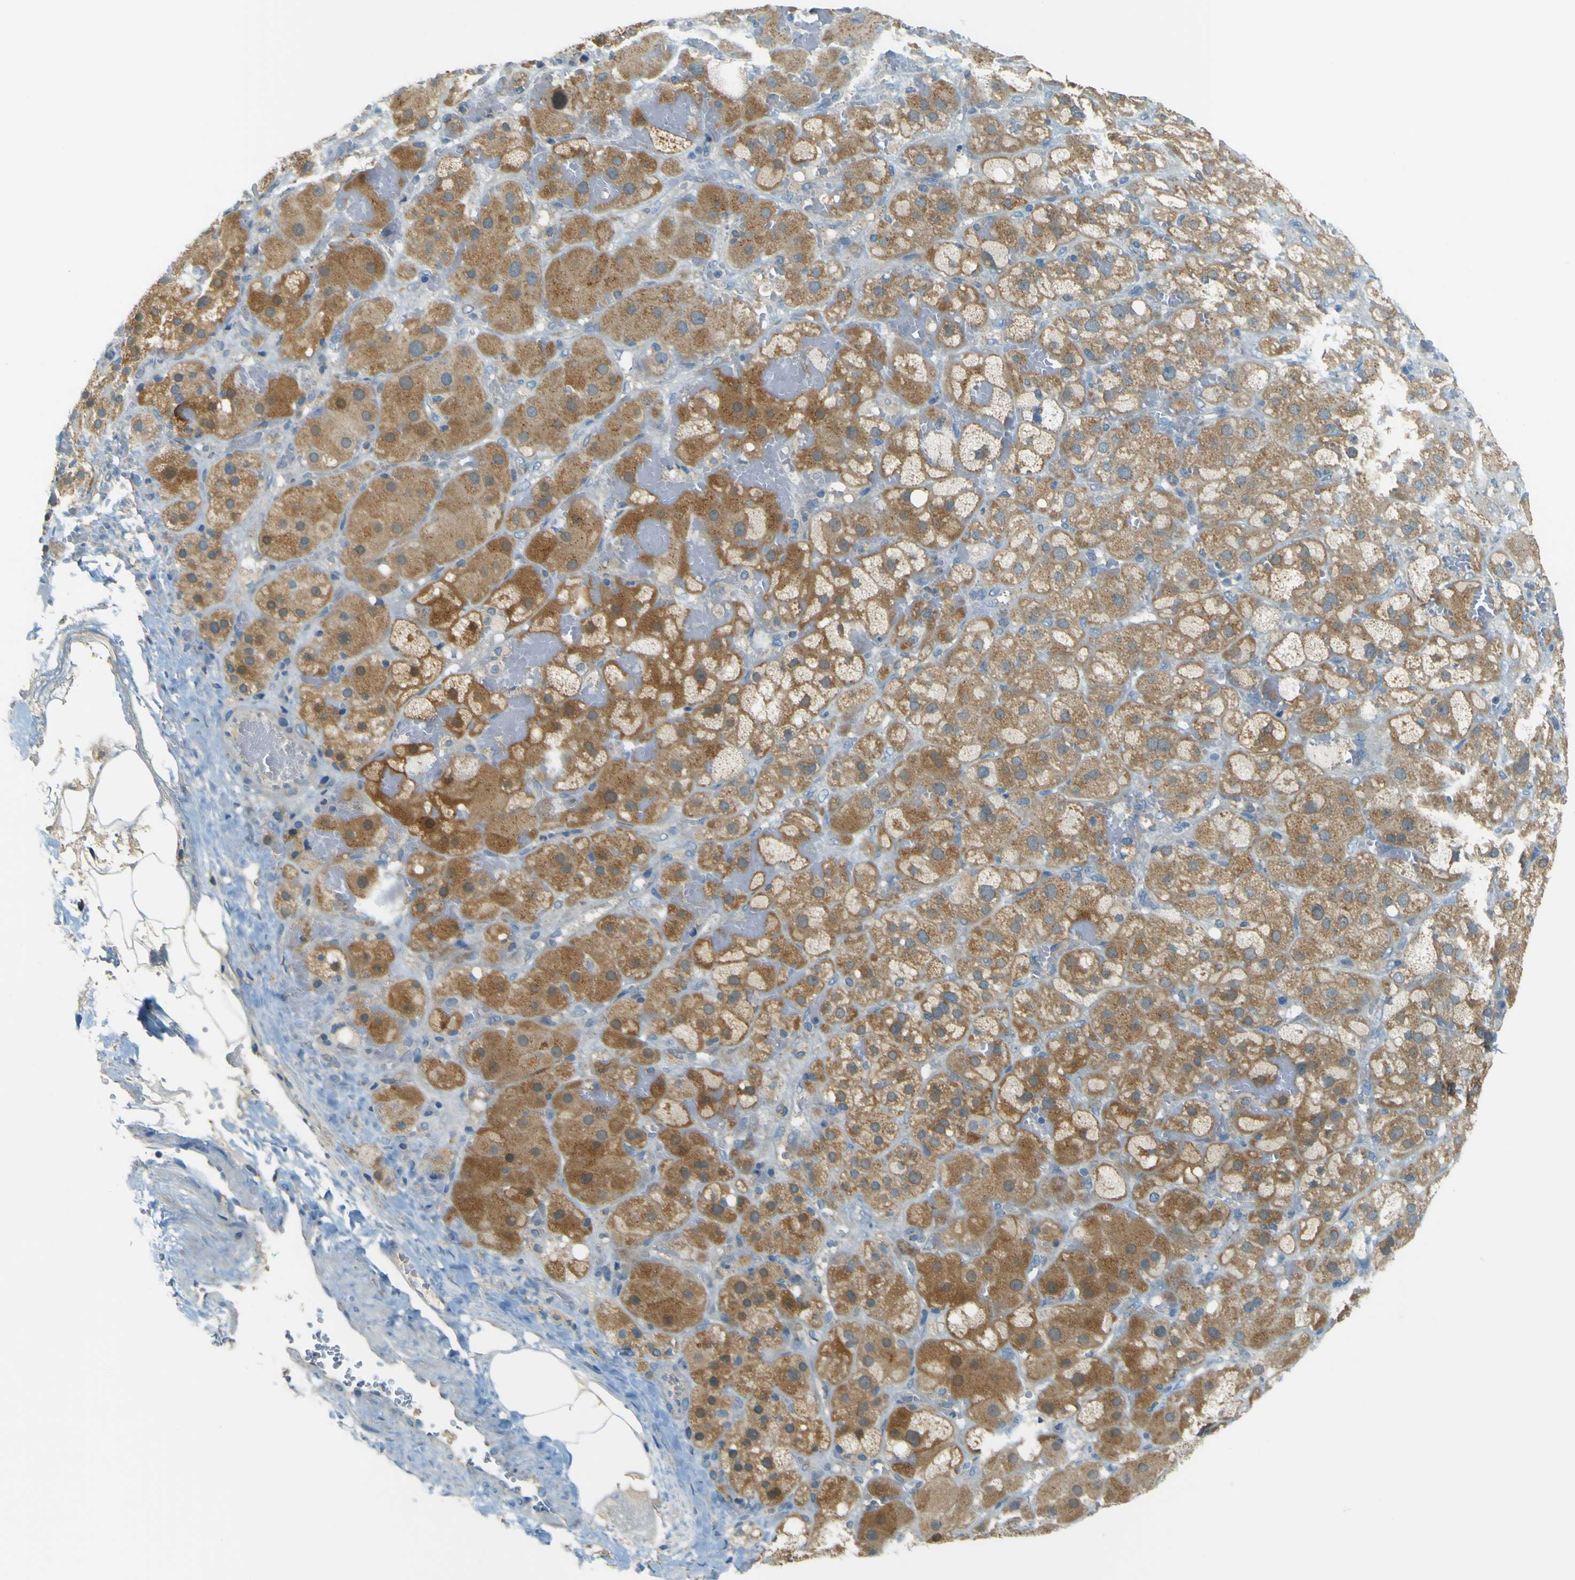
{"staining": {"intensity": "moderate", "quantity": ">75%", "location": "cytoplasmic/membranous"}, "tissue": "adrenal gland", "cell_type": "Glandular cells", "image_type": "normal", "snomed": [{"axis": "morphology", "description": "Normal tissue, NOS"}, {"axis": "topography", "description": "Adrenal gland"}], "caption": "Protein expression analysis of unremarkable adrenal gland displays moderate cytoplasmic/membranous expression in about >75% of glandular cells.", "gene": "FKTN", "patient": {"sex": "female", "age": 47}}